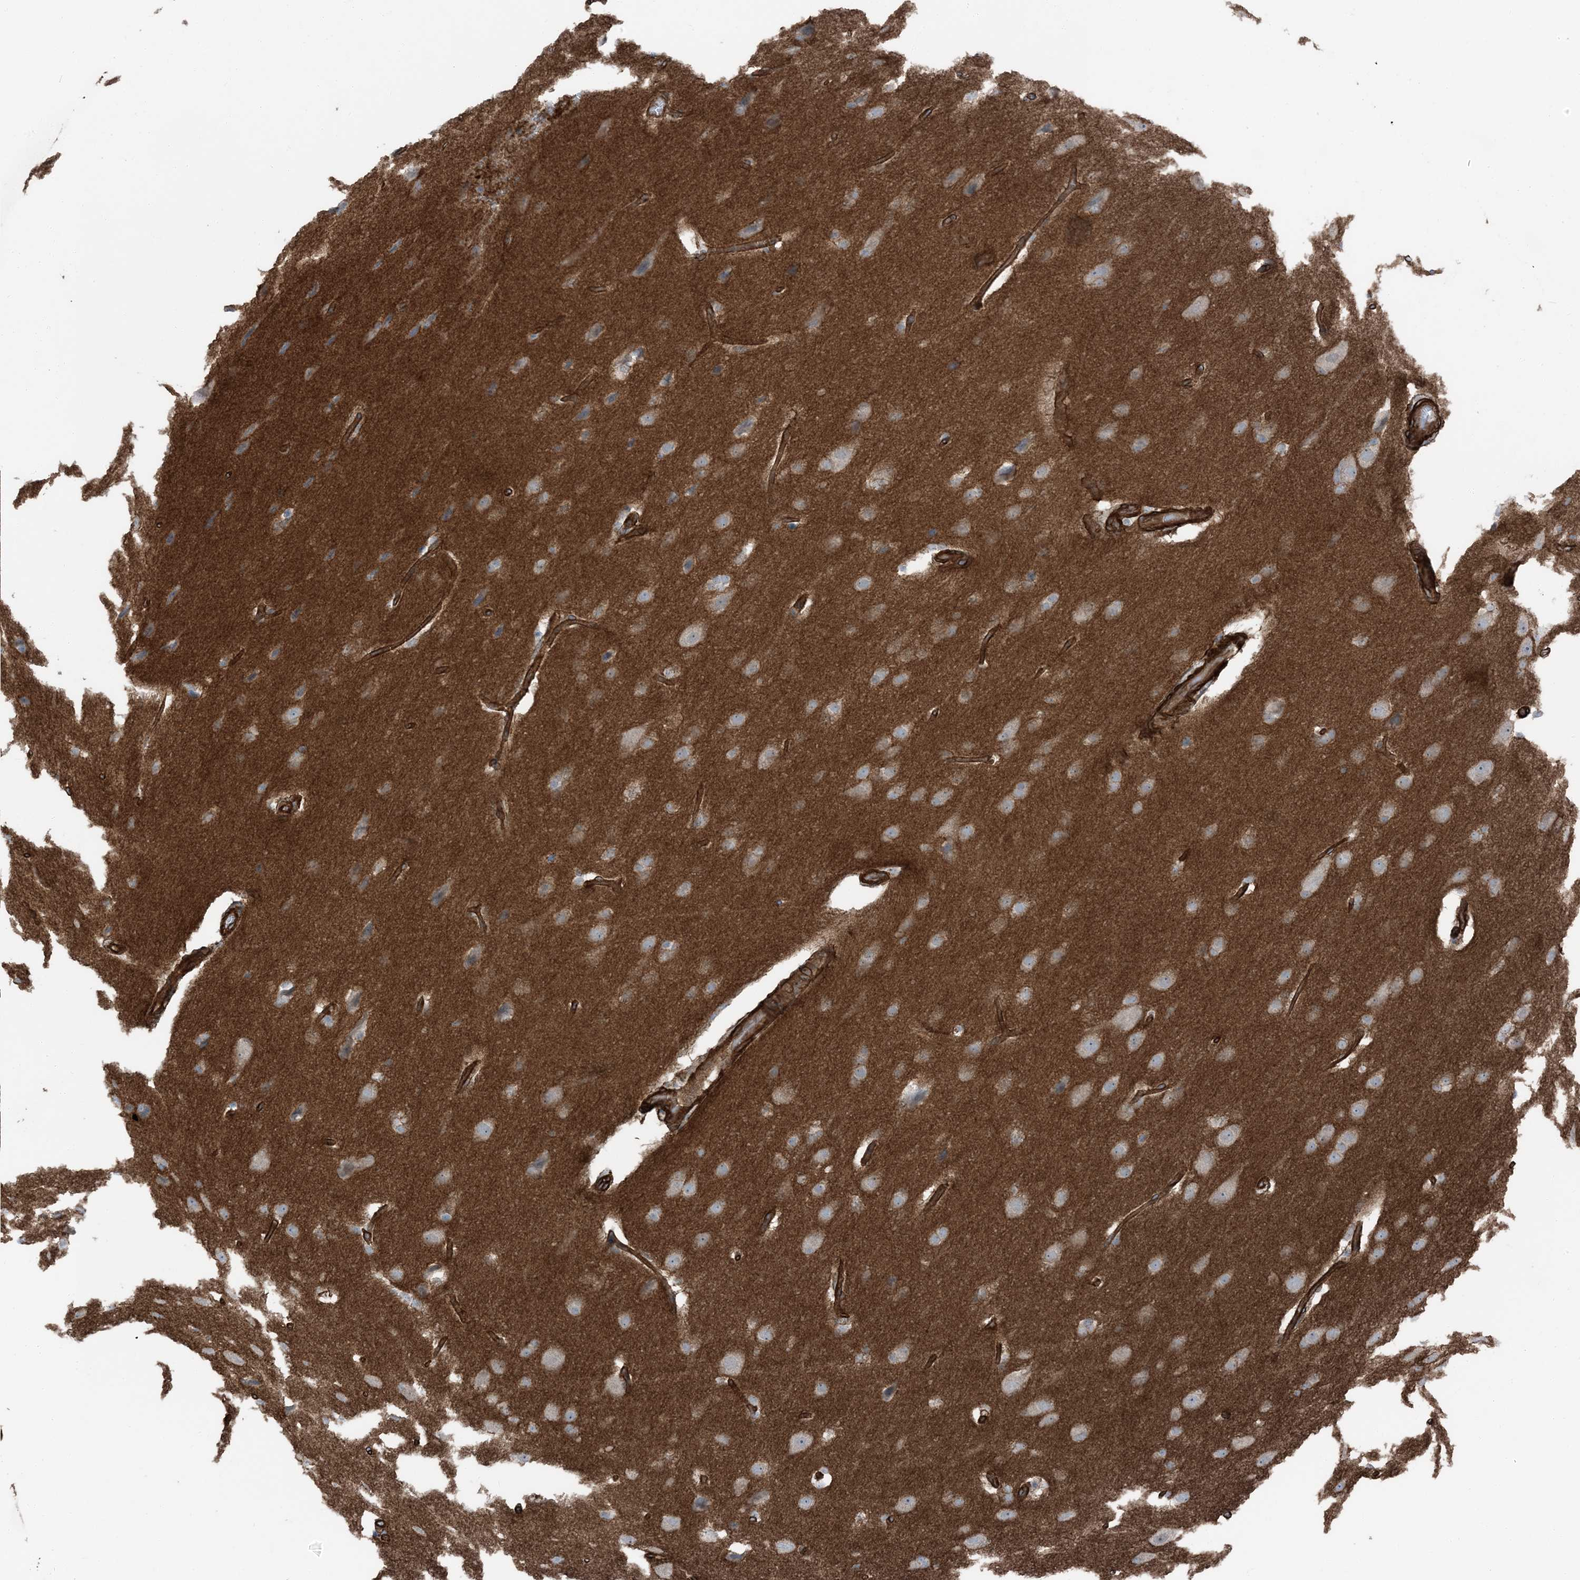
{"staining": {"intensity": "weak", "quantity": "<25%", "location": "cytoplasmic/membranous"}, "tissue": "glioma", "cell_type": "Tumor cells", "image_type": "cancer", "snomed": [{"axis": "morphology", "description": "Glioma, malignant, Low grade"}, {"axis": "topography", "description": "Brain"}], "caption": "Photomicrograph shows no protein expression in tumor cells of malignant glioma (low-grade) tissue. Brightfield microscopy of immunohistochemistry (IHC) stained with DAB (3,3'-diaminobenzidine) (brown) and hematoxylin (blue), captured at high magnification.", "gene": "ZFP90", "patient": {"sex": "female", "age": 37}}